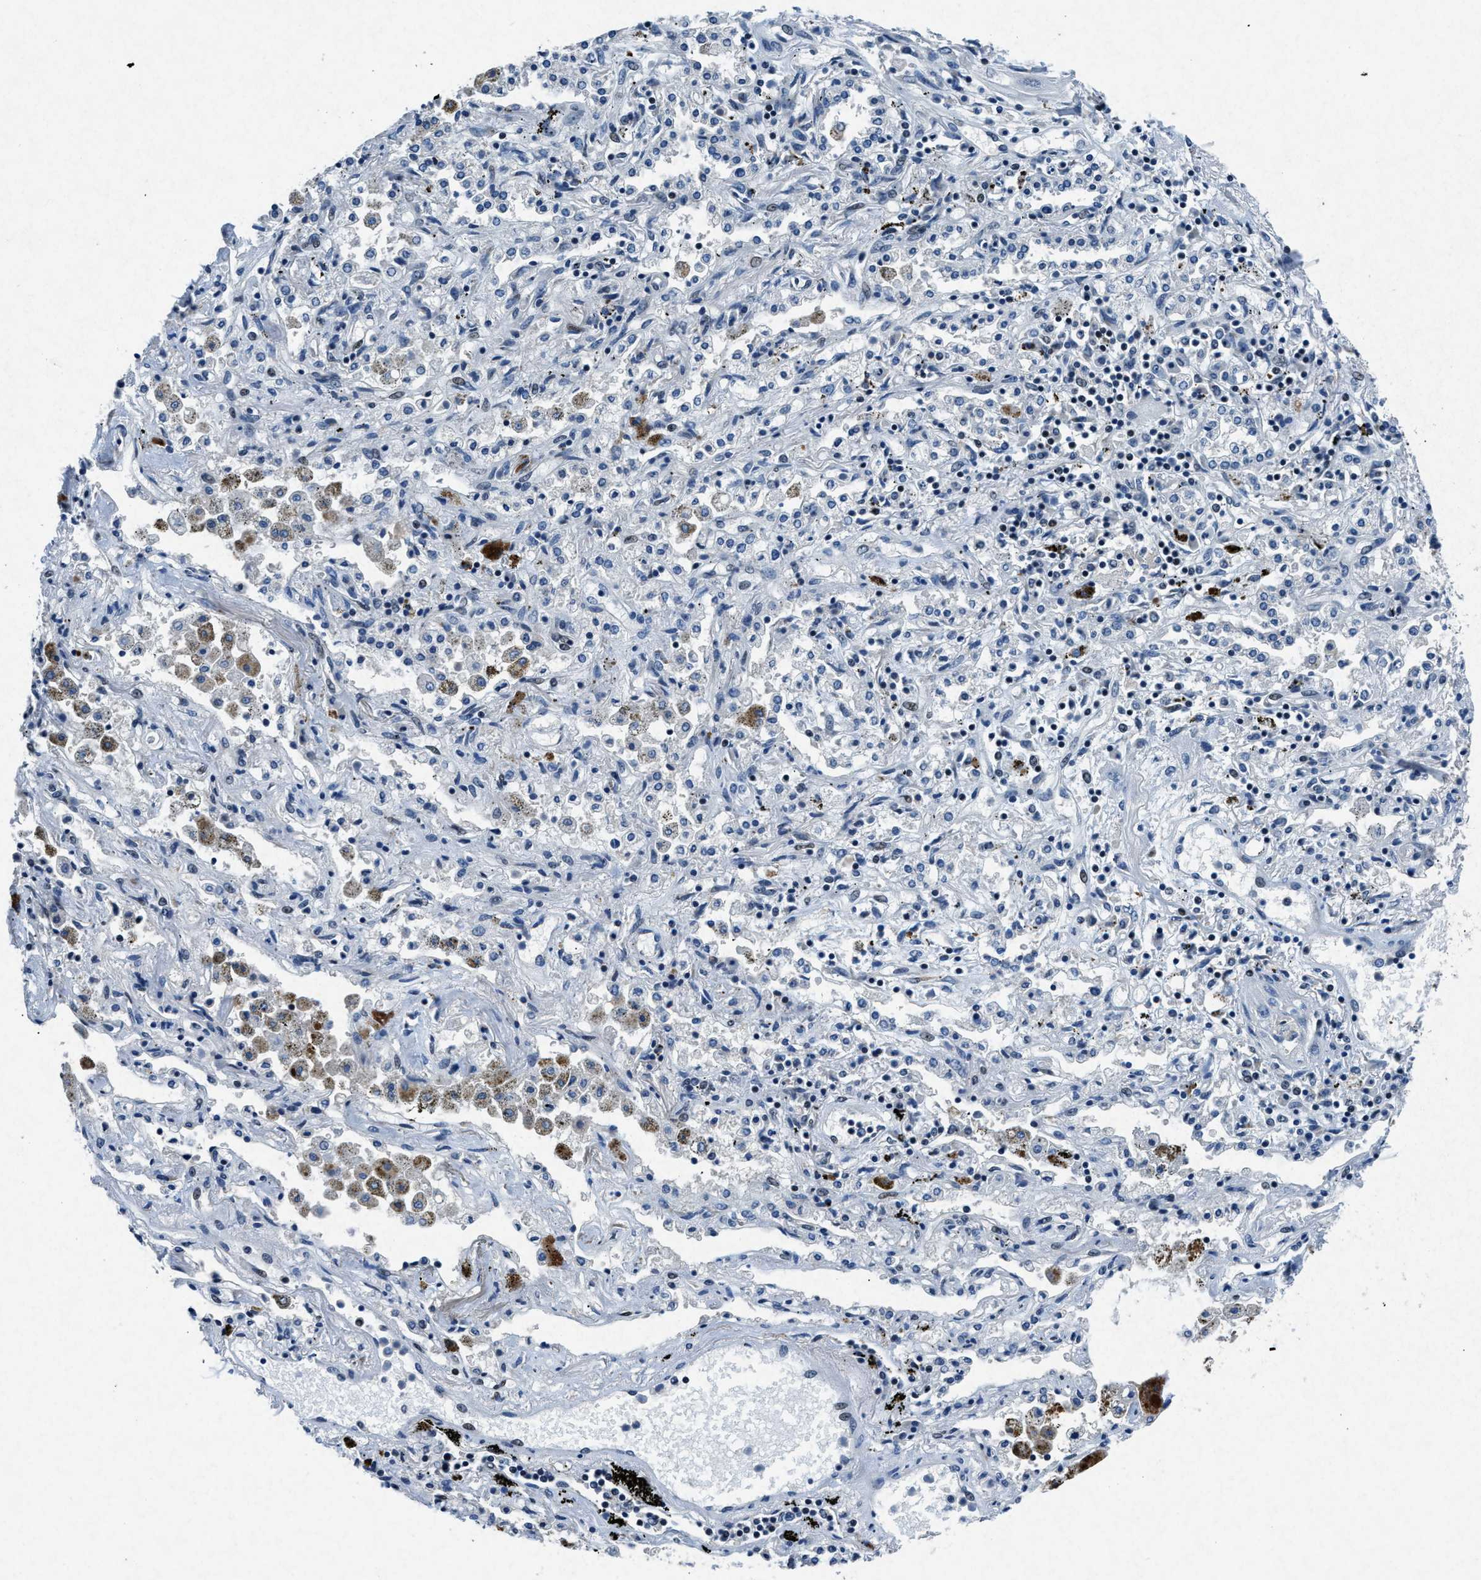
{"staining": {"intensity": "negative", "quantity": "none", "location": "none"}, "tissue": "lung cancer", "cell_type": "Tumor cells", "image_type": "cancer", "snomed": [{"axis": "morphology", "description": "Squamous cell carcinoma, NOS"}, {"axis": "topography", "description": "Lung"}], "caption": "Tumor cells show no significant positivity in lung squamous cell carcinoma.", "gene": "PHLDA1", "patient": {"sex": "female", "age": 47}}